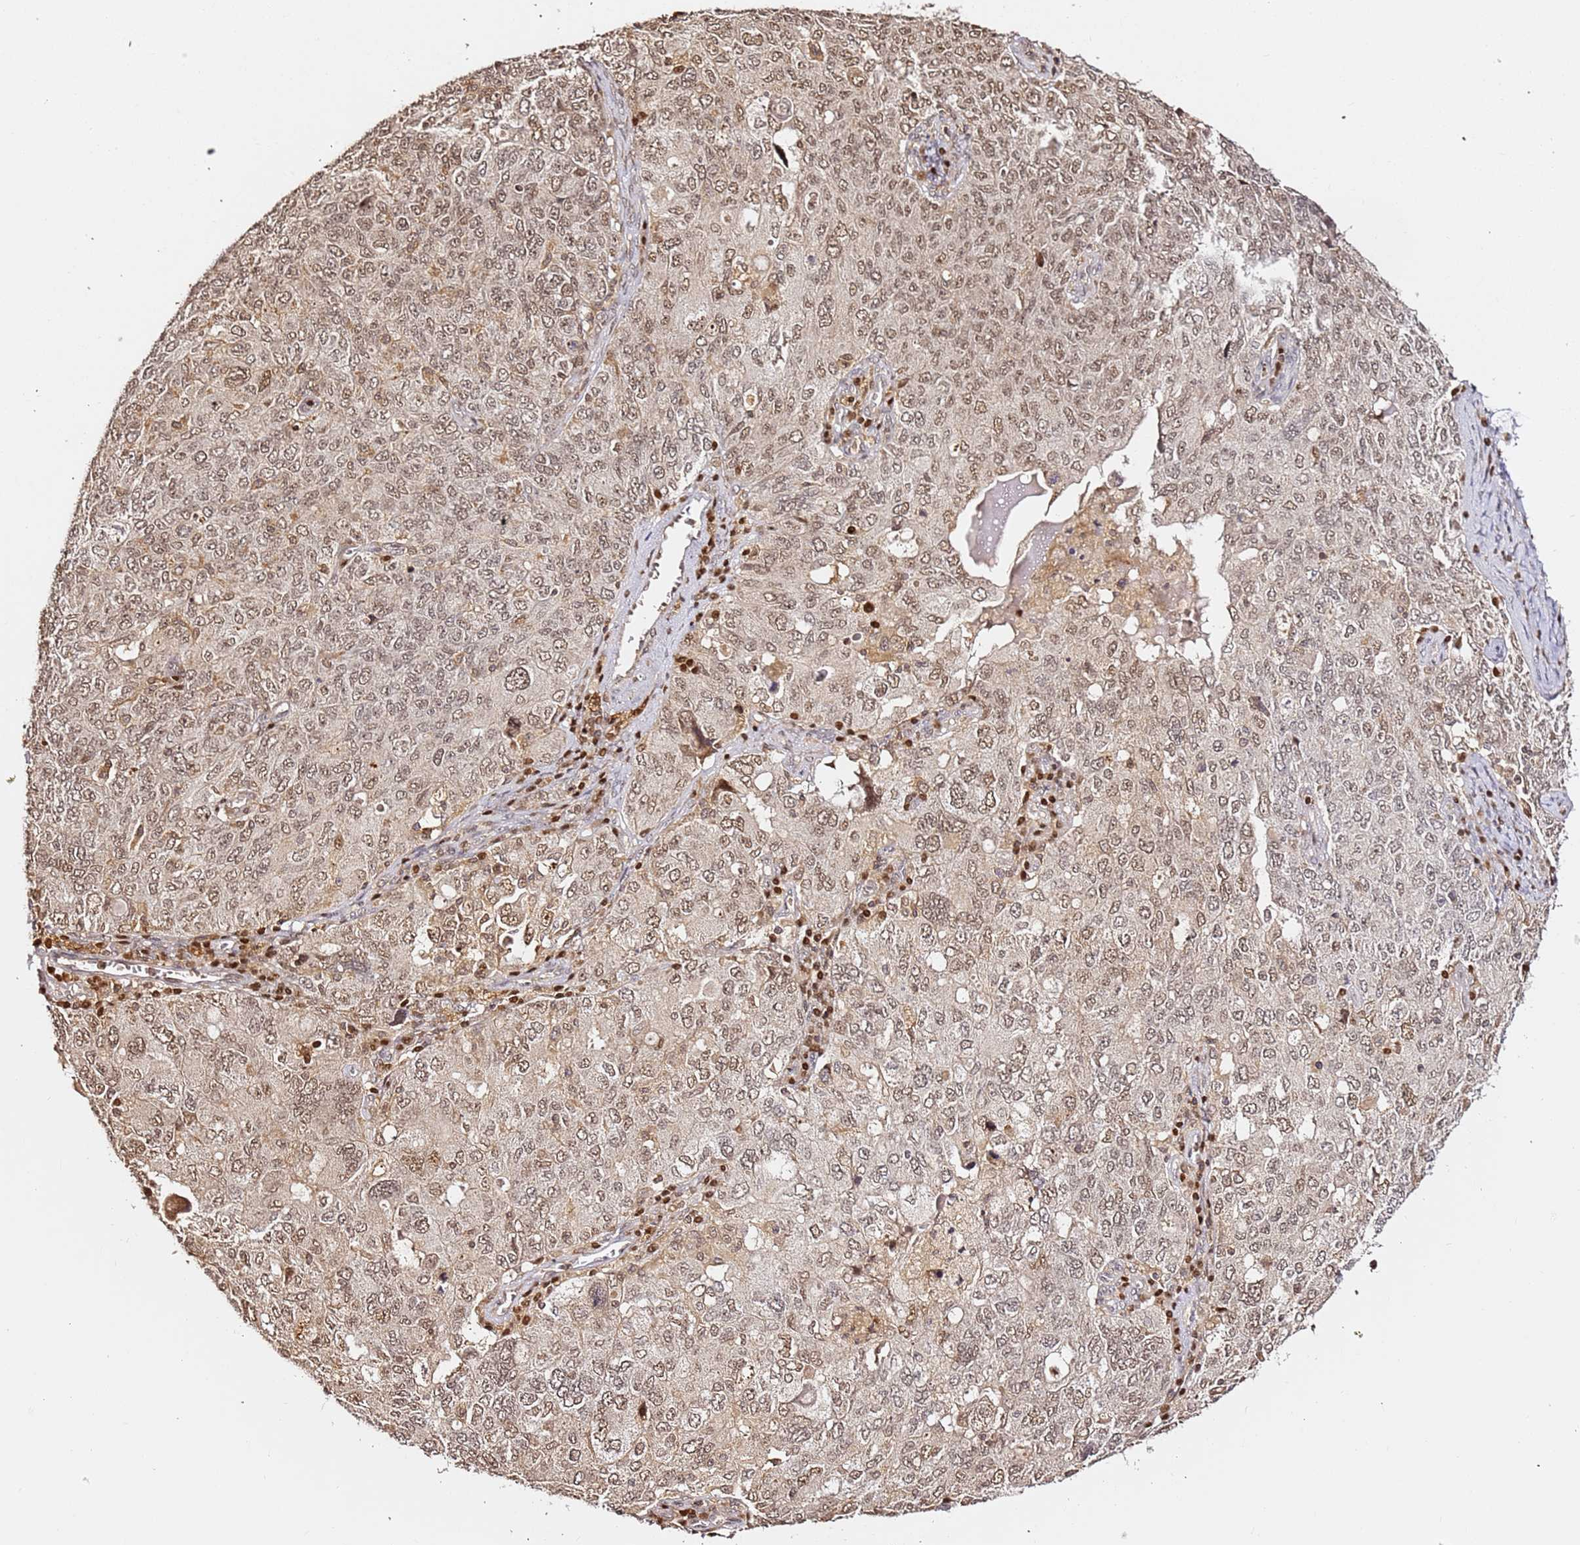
{"staining": {"intensity": "moderate", "quantity": ">75%", "location": "nuclear"}, "tissue": "ovarian cancer", "cell_type": "Tumor cells", "image_type": "cancer", "snomed": [{"axis": "morphology", "description": "Carcinoma, endometroid"}, {"axis": "topography", "description": "Ovary"}], "caption": "Tumor cells demonstrate medium levels of moderate nuclear expression in approximately >75% of cells in ovarian endometroid carcinoma. Nuclei are stained in blue.", "gene": "OR5V1", "patient": {"sex": "female", "age": 62}}